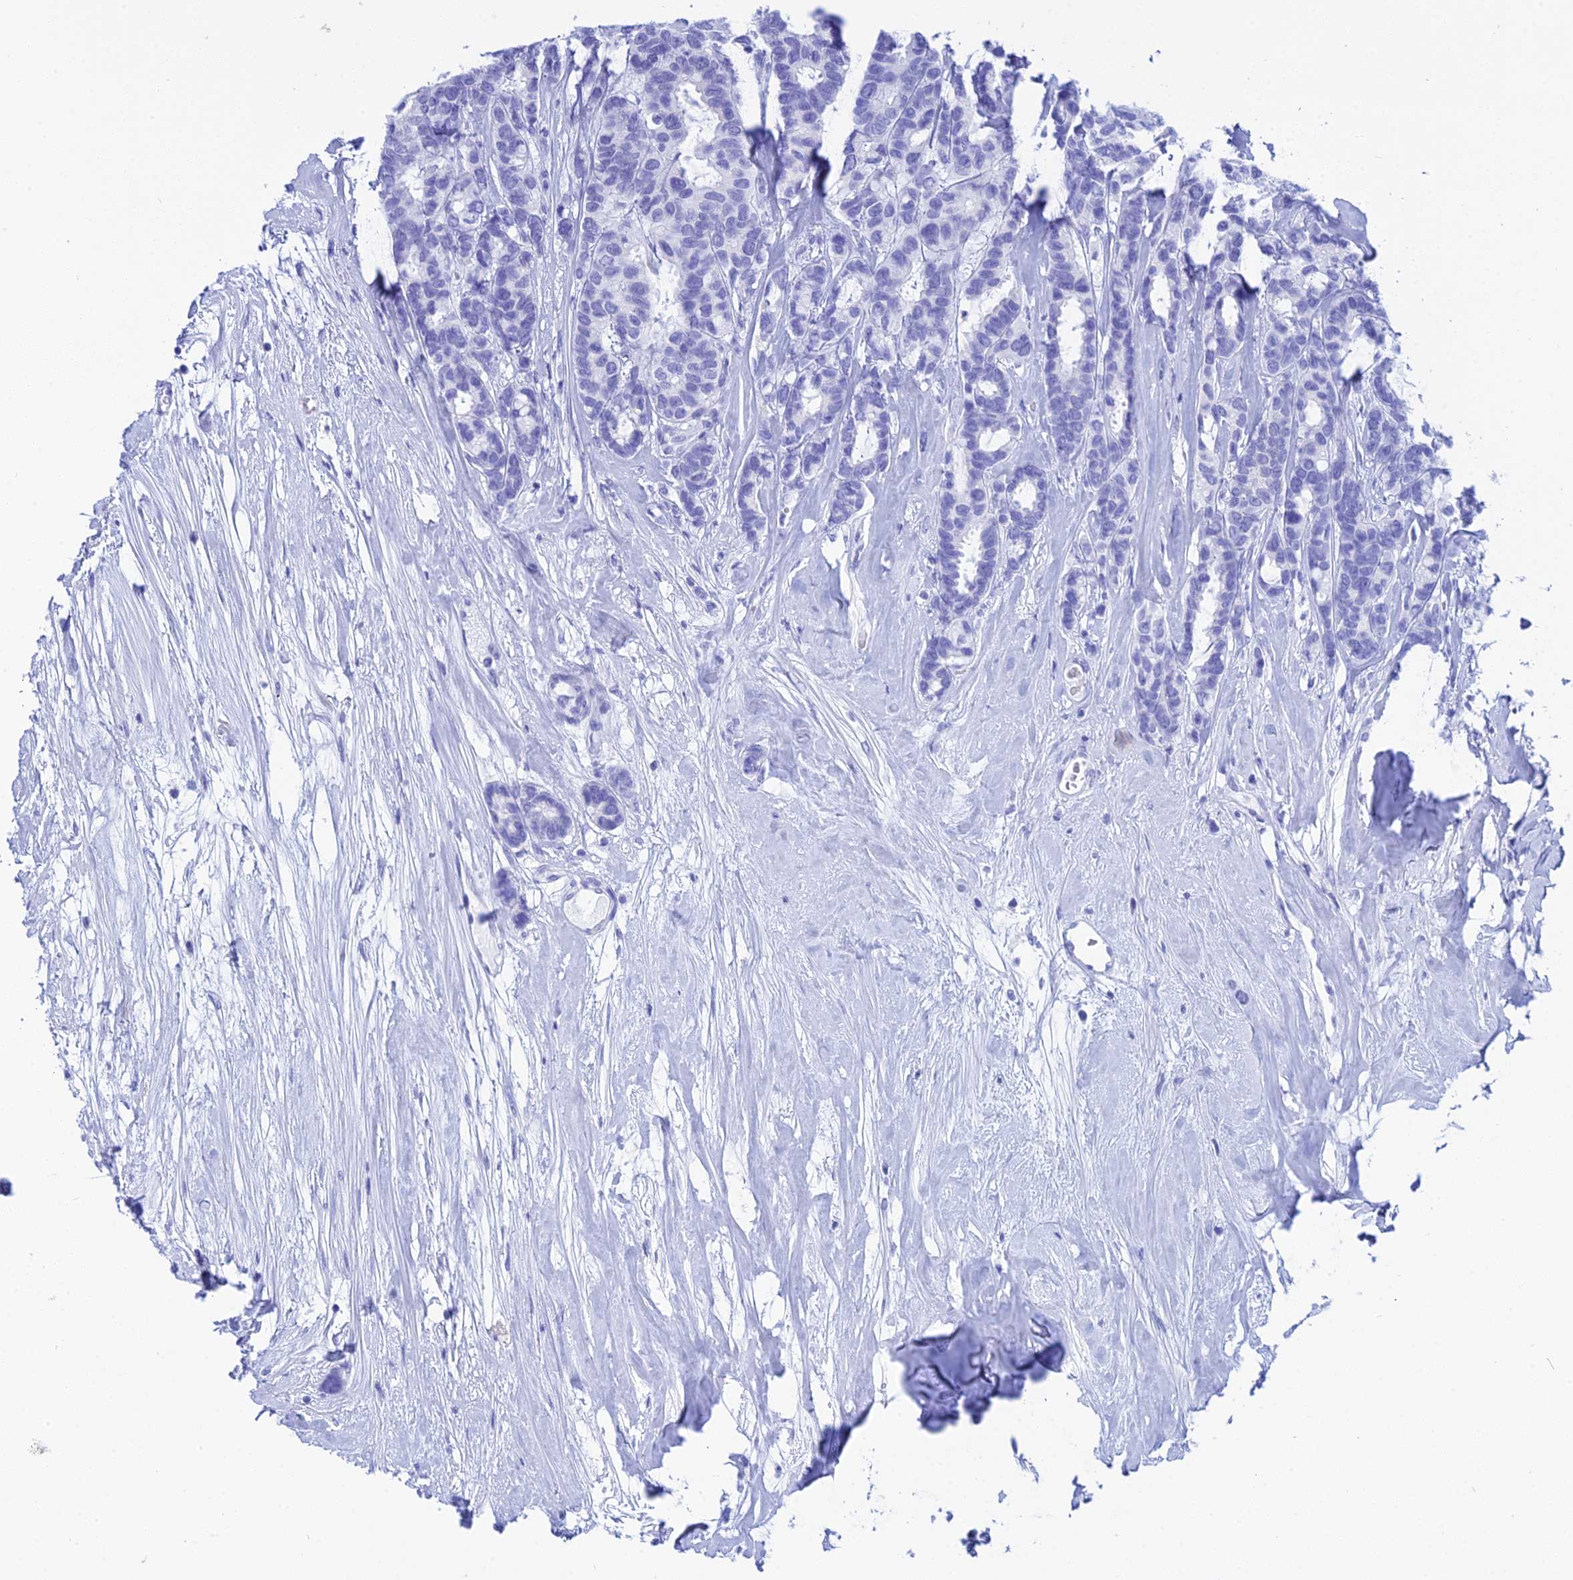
{"staining": {"intensity": "negative", "quantity": "none", "location": "none"}, "tissue": "breast cancer", "cell_type": "Tumor cells", "image_type": "cancer", "snomed": [{"axis": "morphology", "description": "Duct carcinoma"}, {"axis": "topography", "description": "Breast"}], "caption": "Image shows no significant protein expression in tumor cells of breast cancer (invasive ductal carcinoma). The staining was performed using DAB to visualize the protein expression in brown, while the nuclei were stained in blue with hematoxylin (Magnification: 20x).", "gene": "TEX101", "patient": {"sex": "female", "age": 87}}